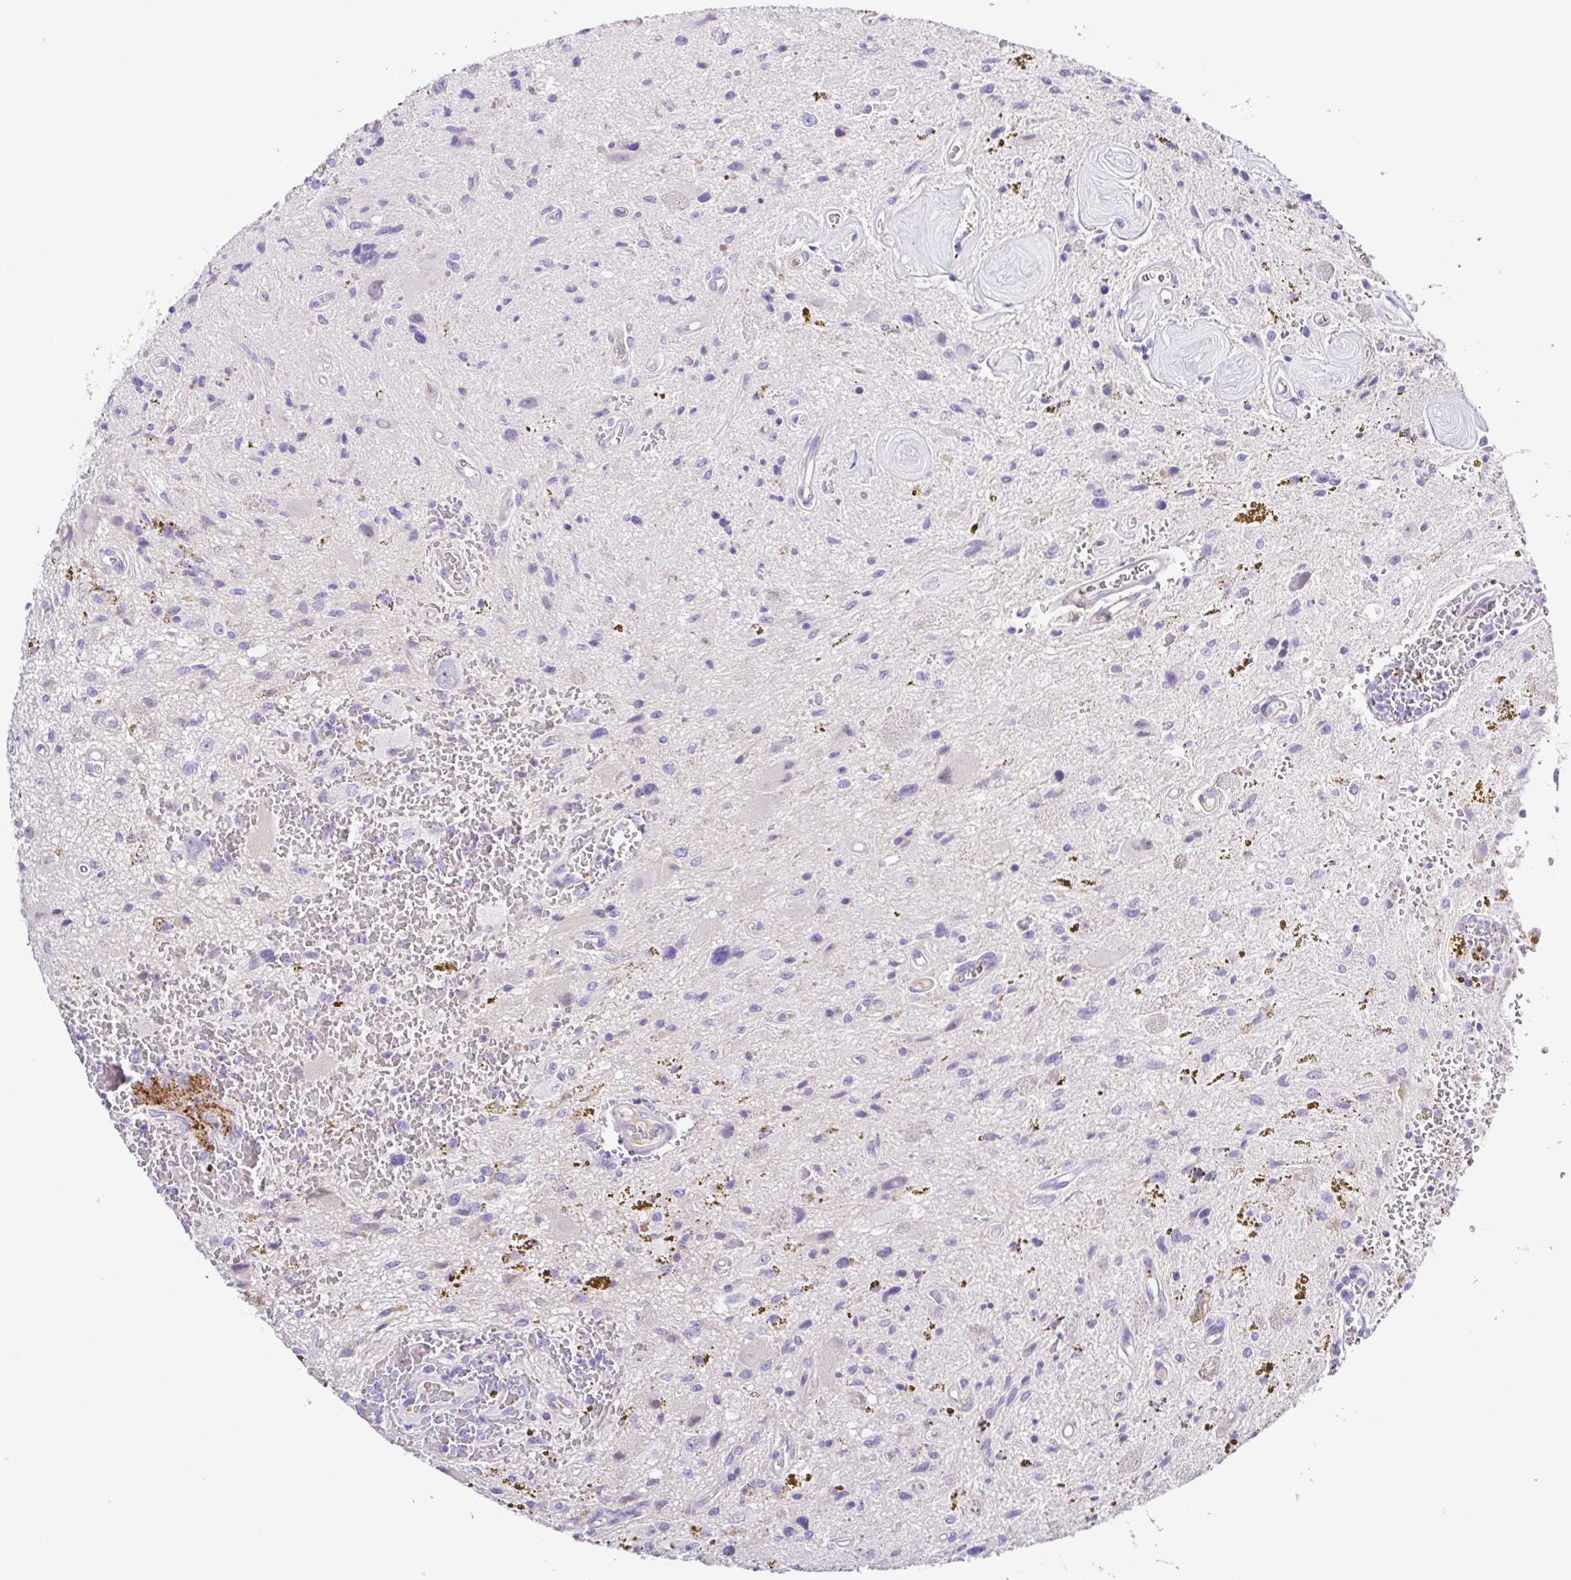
{"staining": {"intensity": "negative", "quantity": "none", "location": "none"}, "tissue": "glioma", "cell_type": "Tumor cells", "image_type": "cancer", "snomed": [{"axis": "morphology", "description": "Glioma, malignant, Low grade"}, {"axis": "topography", "description": "Cerebellum"}], "caption": "The immunohistochemistry (IHC) micrograph has no significant positivity in tumor cells of glioma tissue. (DAB (3,3'-diaminobenzidine) immunohistochemistry (IHC) visualized using brightfield microscopy, high magnification).", "gene": "GABBR2", "patient": {"sex": "female", "age": 14}}